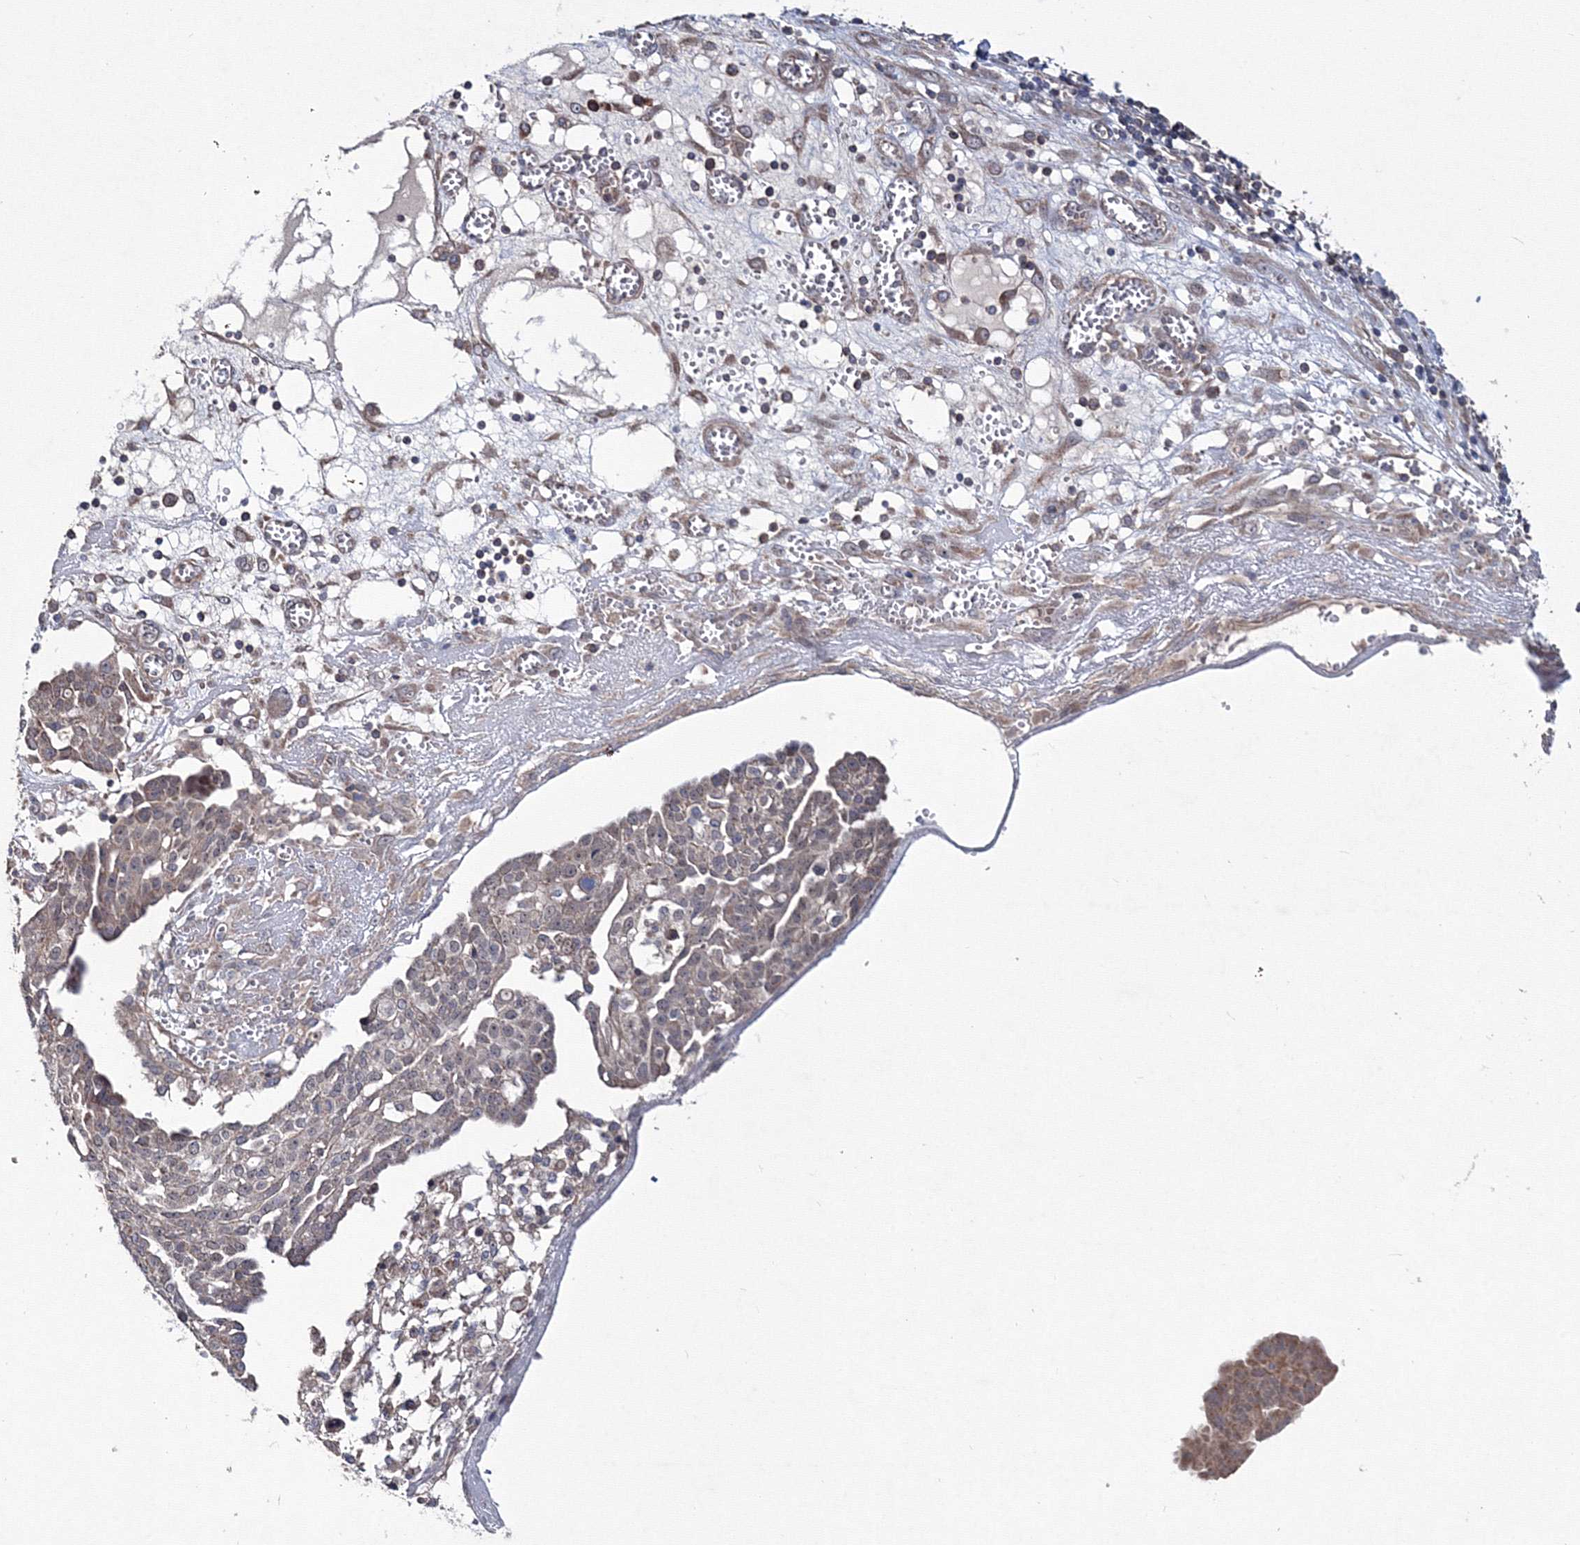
{"staining": {"intensity": "weak", "quantity": "25%-75%", "location": "cytoplasmic/membranous"}, "tissue": "ovarian cancer", "cell_type": "Tumor cells", "image_type": "cancer", "snomed": [{"axis": "morphology", "description": "Cystadenocarcinoma, serous, NOS"}, {"axis": "topography", "description": "Soft tissue"}, {"axis": "topography", "description": "Ovary"}], "caption": "Immunohistochemical staining of human ovarian cancer exhibits weak cytoplasmic/membranous protein expression in about 25%-75% of tumor cells. (Stains: DAB (3,3'-diaminobenzidine) in brown, nuclei in blue, Microscopy: brightfield microscopy at high magnification).", "gene": "PPP2R2B", "patient": {"sex": "female", "age": 57}}